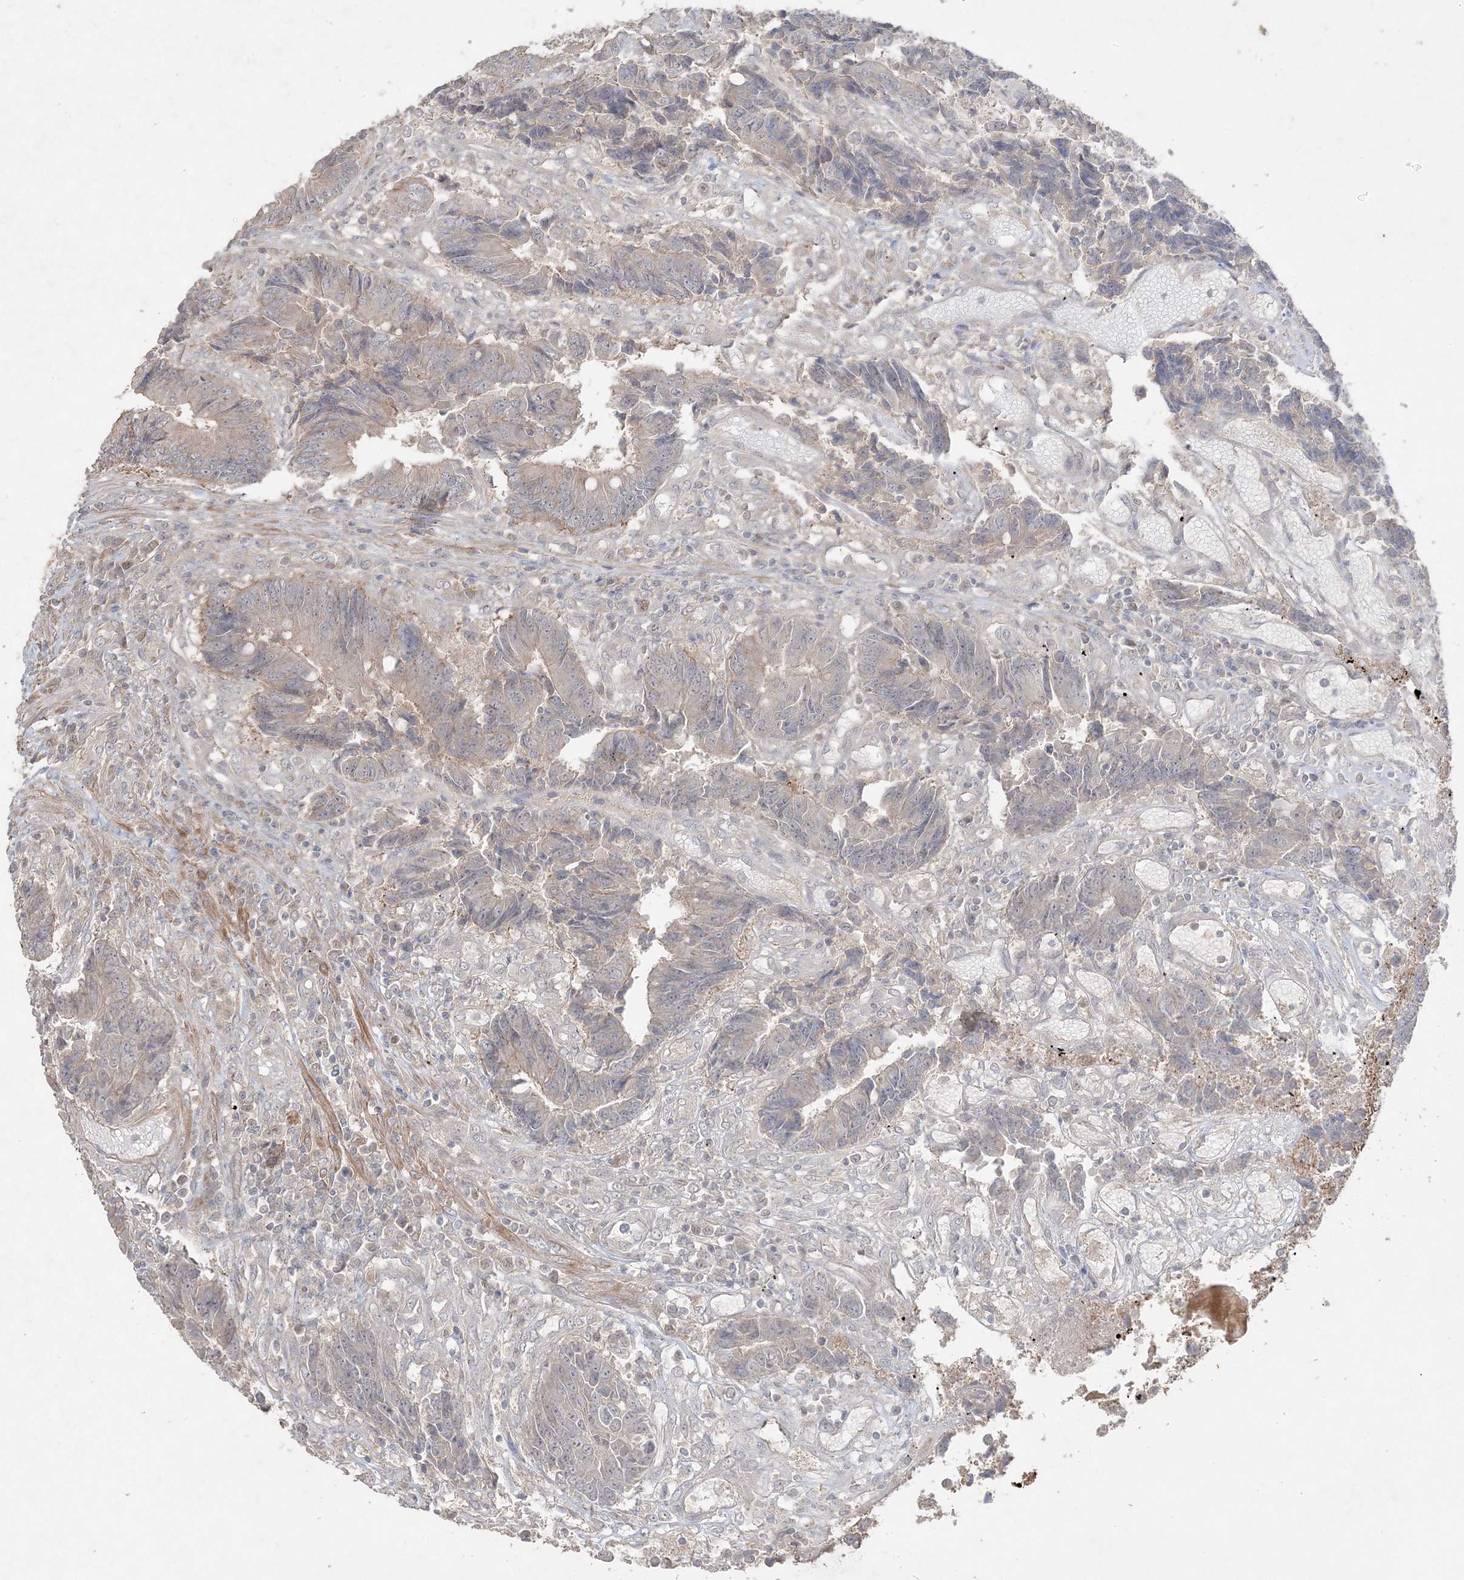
{"staining": {"intensity": "weak", "quantity": "<25%", "location": "cytoplasmic/membranous"}, "tissue": "colorectal cancer", "cell_type": "Tumor cells", "image_type": "cancer", "snomed": [{"axis": "morphology", "description": "Adenocarcinoma, NOS"}, {"axis": "topography", "description": "Rectum"}], "caption": "A histopathology image of colorectal cancer (adenocarcinoma) stained for a protein shows no brown staining in tumor cells.", "gene": "SH3BP4", "patient": {"sex": "male", "age": 84}}